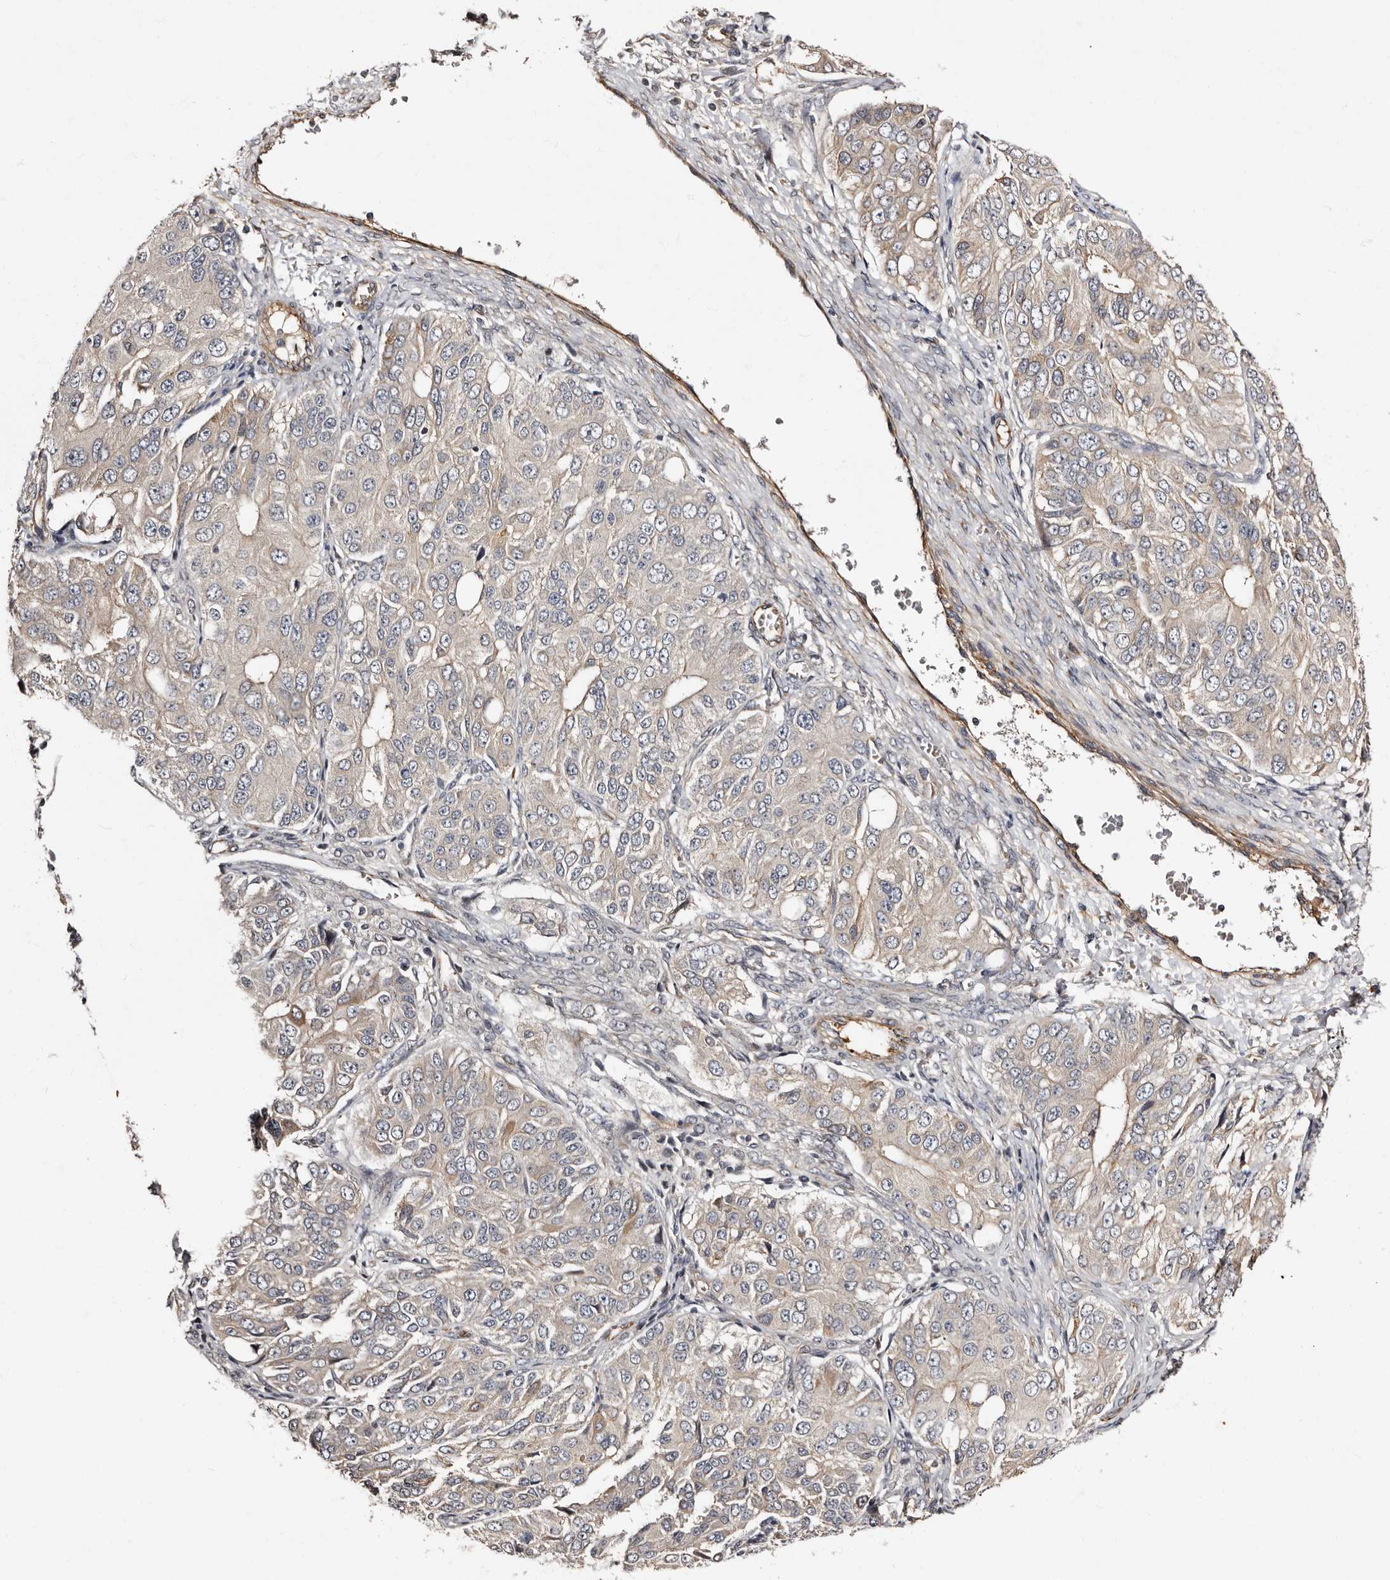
{"staining": {"intensity": "weak", "quantity": "<25%", "location": "cytoplasmic/membranous"}, "tissue": "ovarian cancer", "cell_type": "Tumor cells", "image_type": "cancer", "snomed": [{"axis": "morphology", "description": "Carcinoma, endometroid"}, {"axis": "topography", "description": "Ovary"}], "caption": "Protein analysis of endometroid carcinoma (ovarian) shows no significant expression in tumor cells.", "gene": "TBC1D22B", "patient": {"sex": "female", "age": 51}}